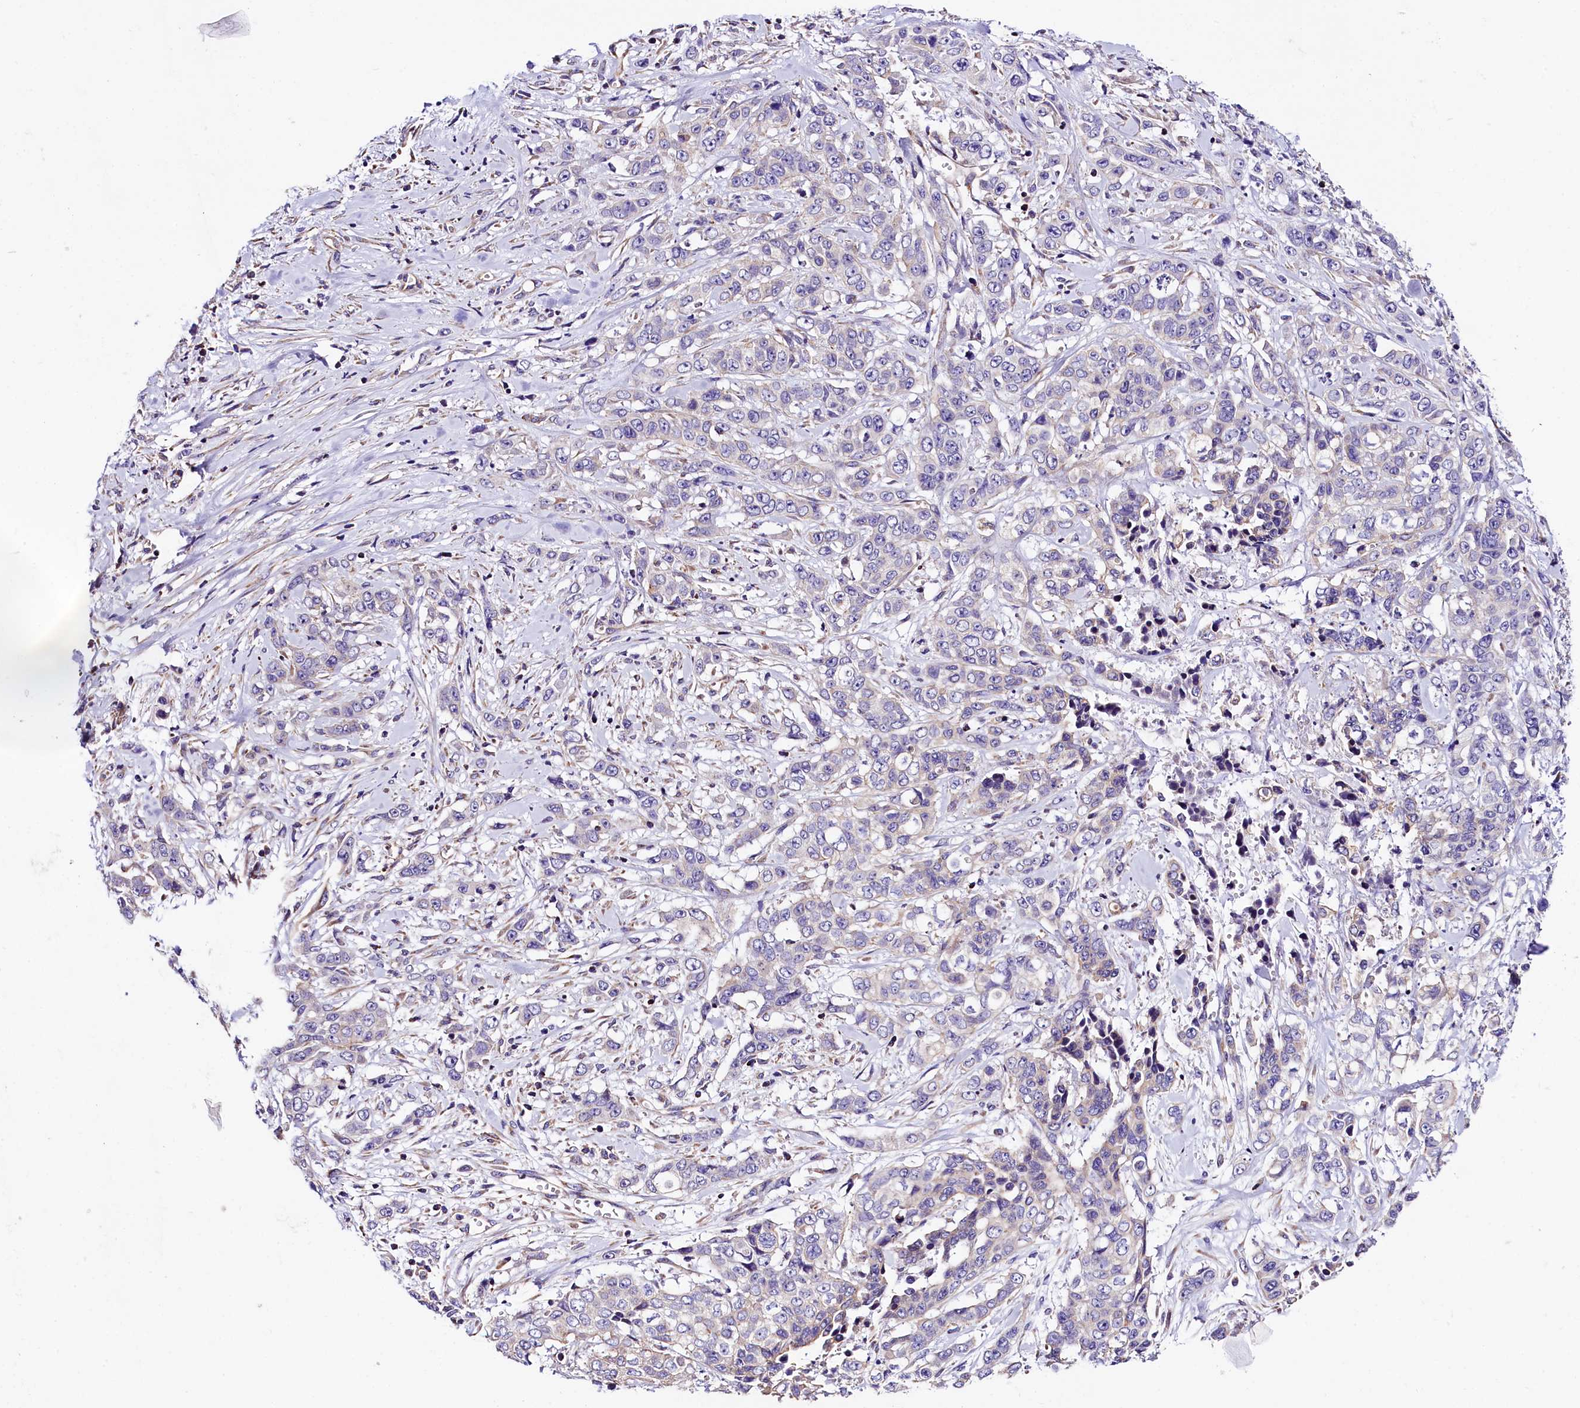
{"staining": {"intensity": "negative", "quantity": "none", "location": "none"}, "tissue": "stomach cancer", "cell_type": "Tumor cells", "image_type": "cancer", "snomed": [{"axis": "morphology", "description": "Adenocarcinoma, NOS"}, {"axis": "topography", "description": "Stomach, upper"}], "caption": "IHC photomicrograph of neoplastic tissue: human stomach cancer stained with DAB (3,3'-diaminobenzidine) reveals no significant protein positivity in tumor cells.", "gene": "ACAA2", "patient": {"sex": "male", "age": 62}}